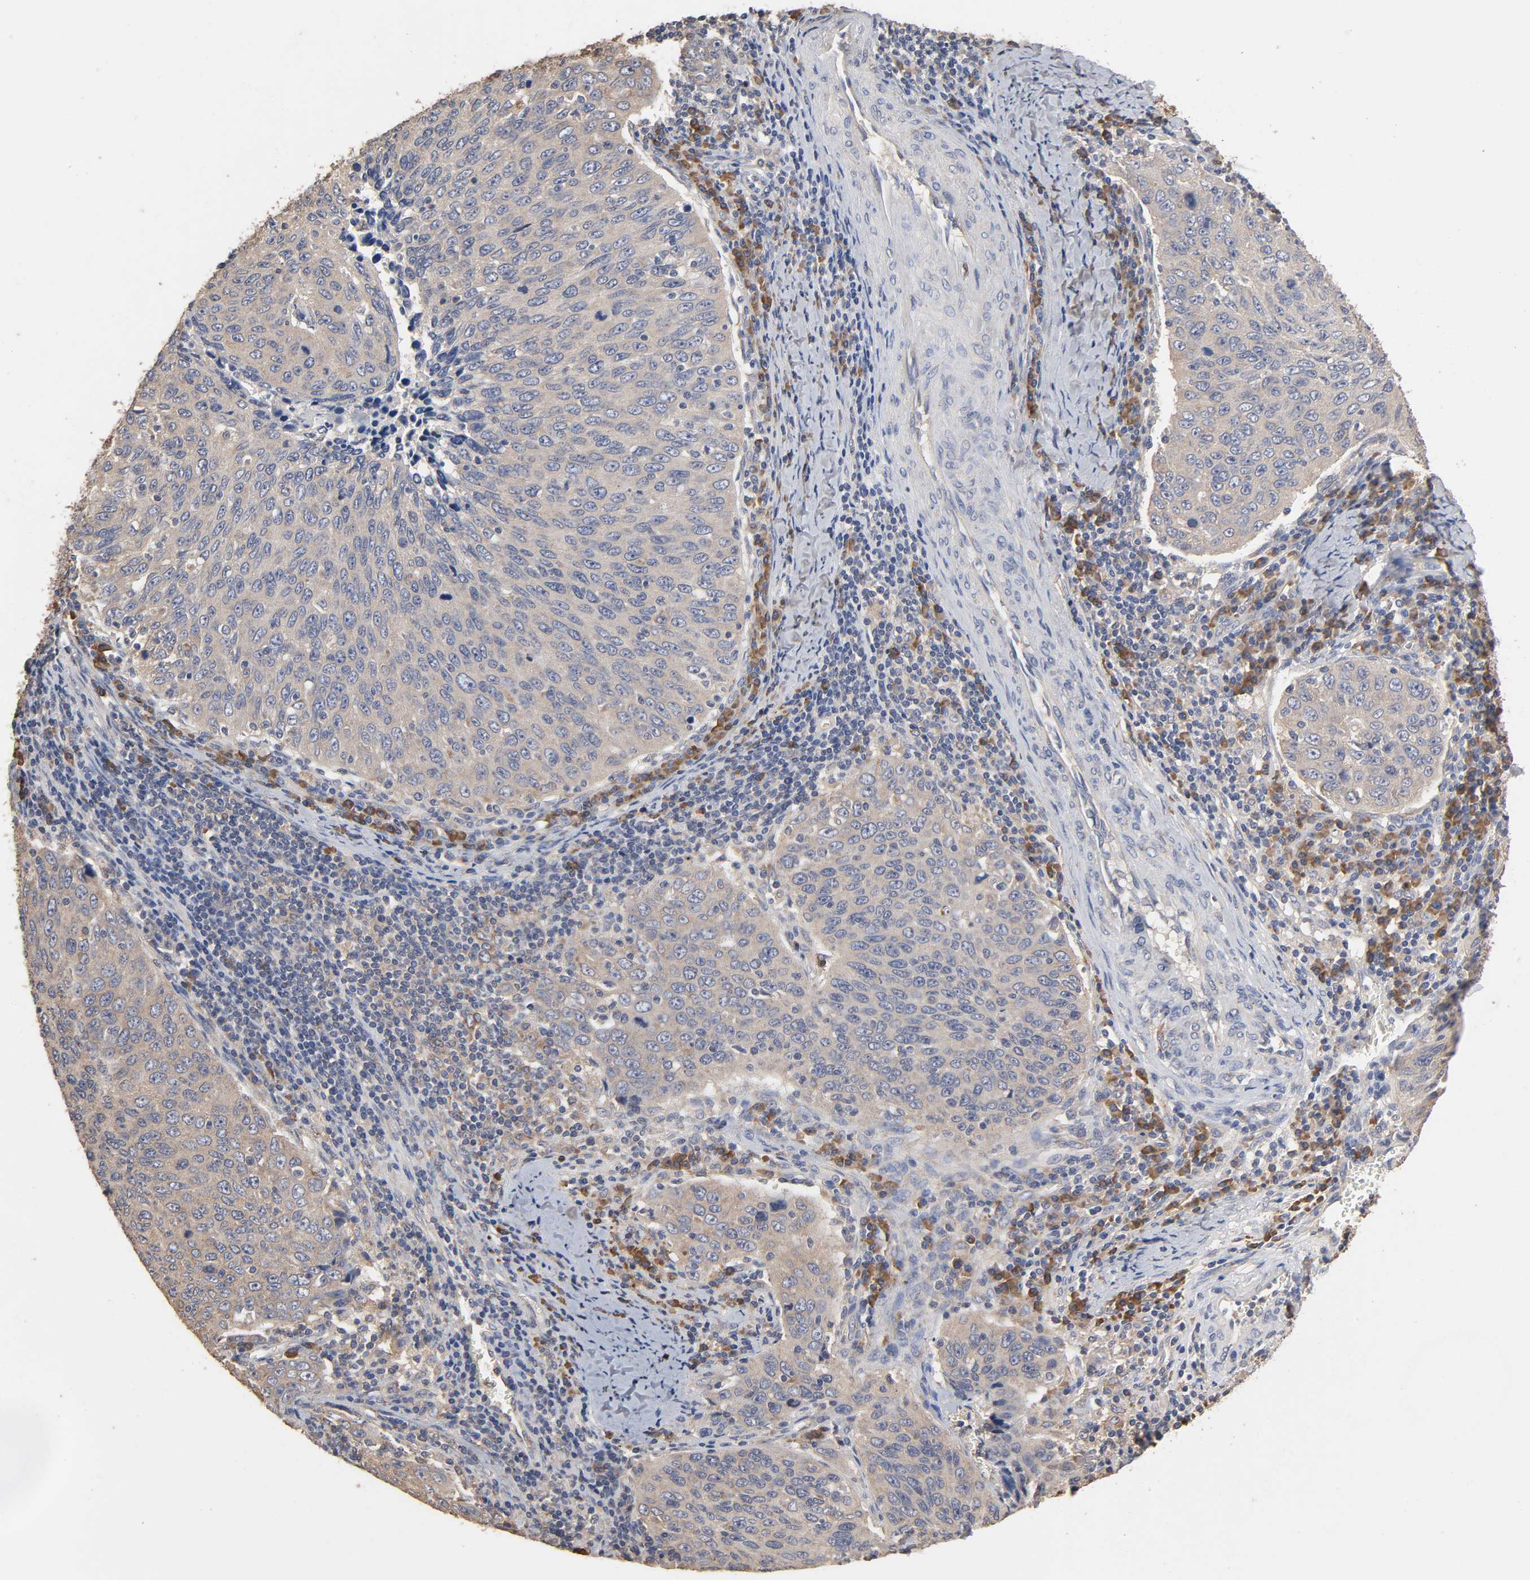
{"staining": {"intensity": "weak", "quantity": ">75%", "location": "cytoplasmic/membranous"}, "tissue": "cervical cancer", "cell_type": "Tumor cells", "image_type": "cancer", "snomed": [{"axis": "morphology", "description": "Squamous cell carcinoma, NOS"}, {"axis": "topography", "description": "Cervix"}], "caption": "Protein expression analysis of human squamous cell carcinoma (cervical) reveals weak cytoplasmic/membranous positivity in approximately >75% of tumor cells.", "gene": "EIF4G2", "patient": {"sex": "female", "age": 53}}